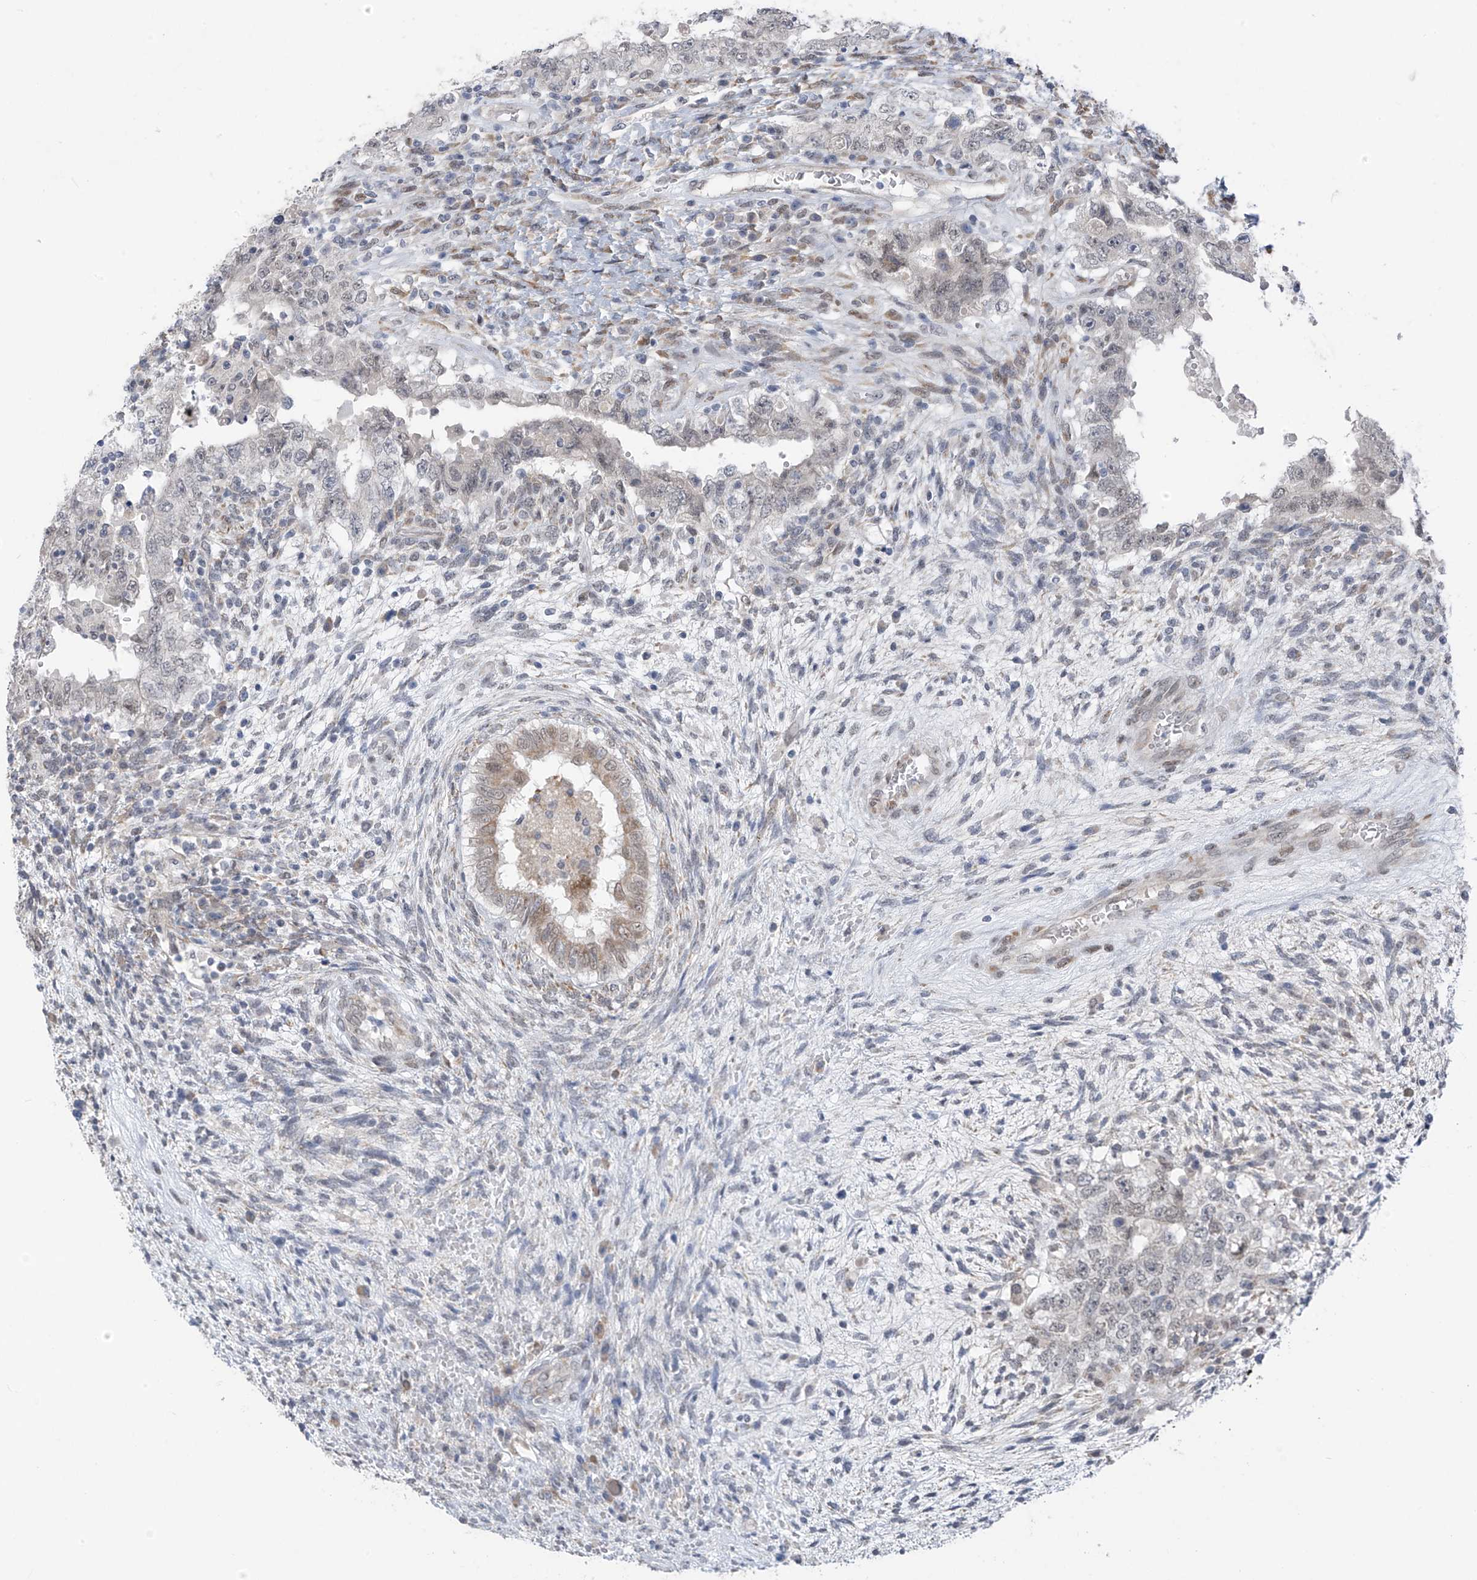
{"staining": {"intensity": "weak", "quantity": "<25%", "location": "nuclear"}, "tissue": "testis cancer", "cell_type": "Tumor cells", "image_type": "cancer", "snomed": [{"axis": "morphology", "description": "Carcinoma, Embryonal, NOS"}, {"axis": "topography", "description": "Testis"}], "caption": "Tumor cells are negative for brown protein staining in testis embryonal carcinoma. (Stains: DAB (3,3'-diaminobenzidine) immunohistochemistry with hematoxylin counter stain, Microscopy: brightfield microscopy at high magnification).", "gene": "CYP4V2", "patient": {"sex": "male", "age": 26}}